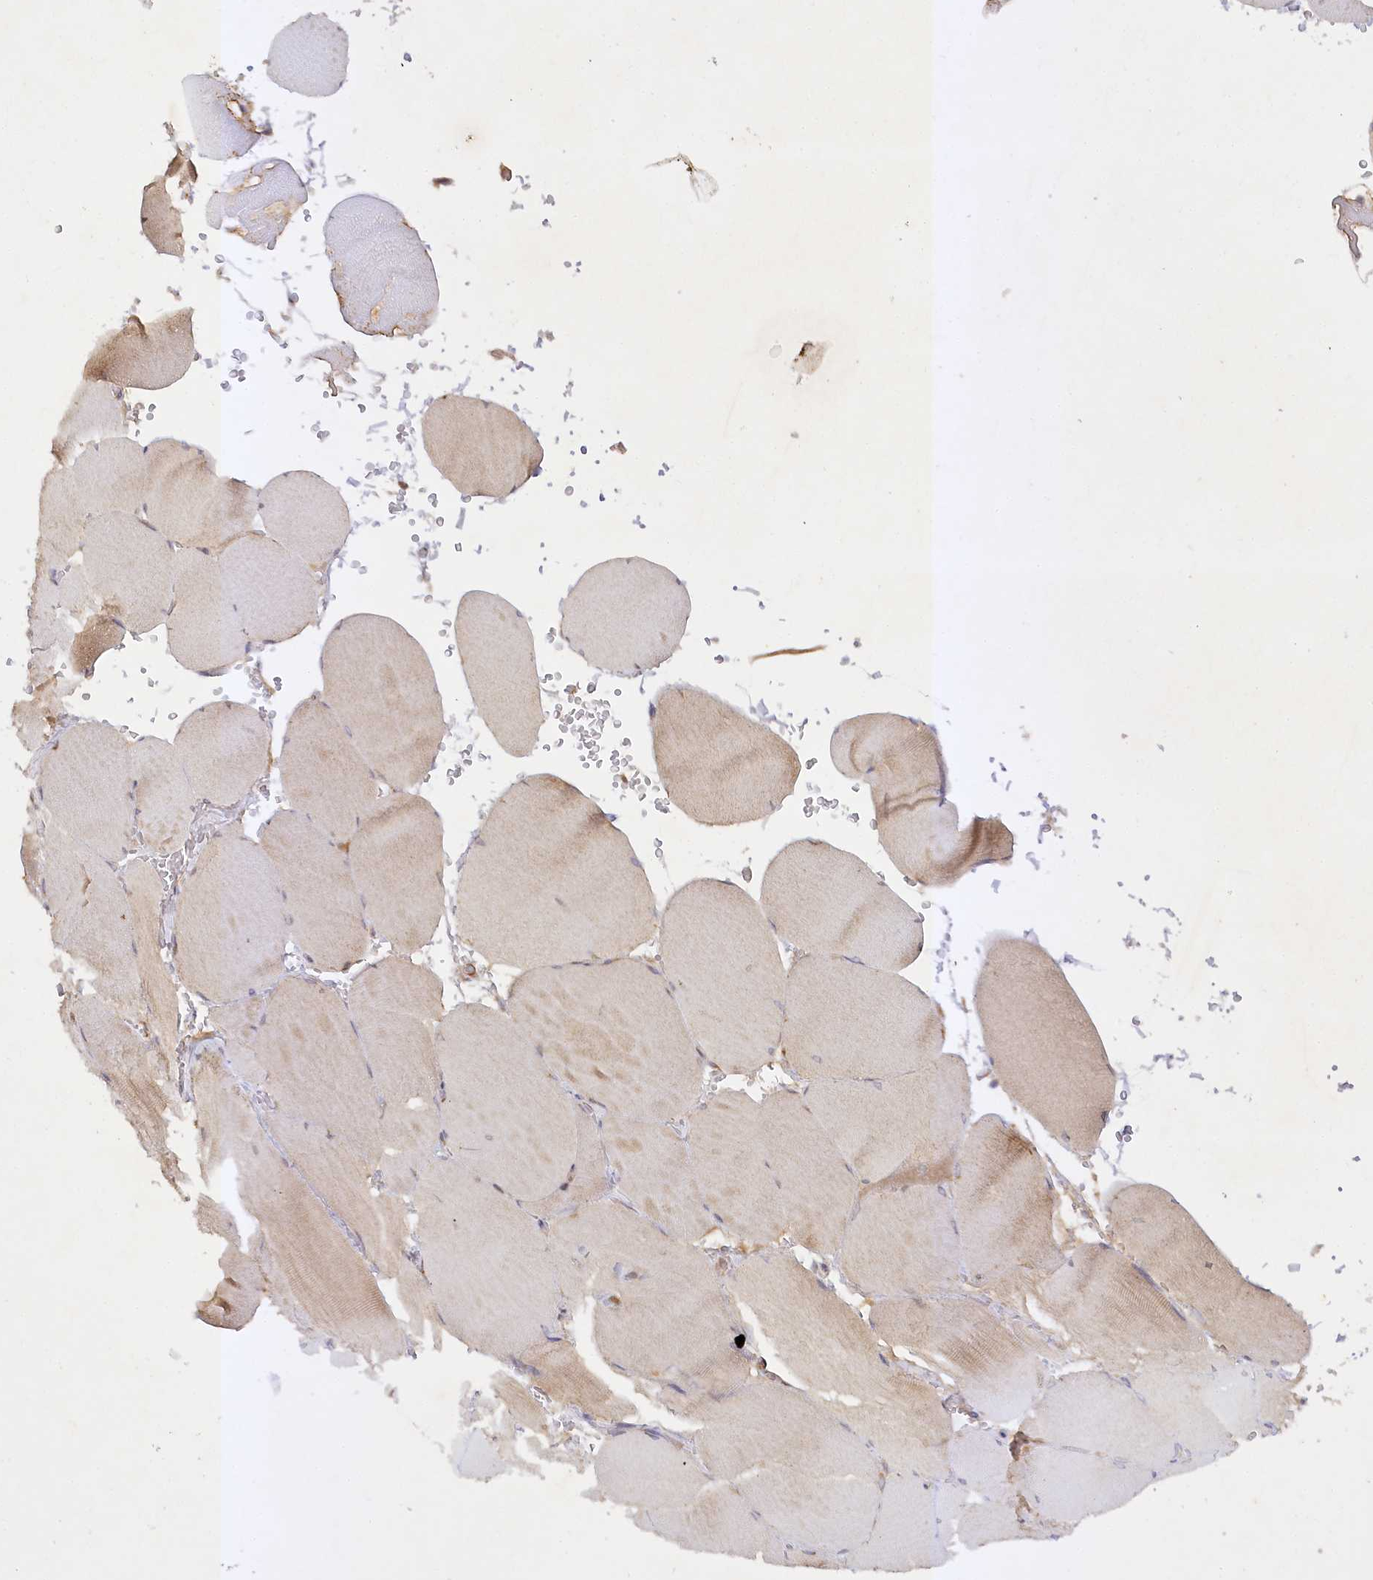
{"staining": {"intensity": "moderate", "quantity": "25%-75%", "location": "cytoplasmic/membranous"}, "tissue": "skeletal muscle", "cell_type": "Myocytes", "image_type": "normal", "snomed": [{"axis": "morphology", "description": "Normal tissue, NOS"}, {"axis": "topography", "description": "Skeletal muscle"}, {"axis": "topography", "description": "Head-Neck"}], "caption": "Normal skeletal muscle demonstrates moderate cytoplasmic/membranous expression in about 25%-75% of myocytes, visualized by immunohistochemistry. The staining was performed using DAB (3,3'-diaminobenzidine) to visualize the protein expression in brown, while the nuclei were stained in blue with hematoxylin (Magnification: 20x).", "gene": "TRAF3IP1", "patient": {"sex": "male", "age": 66}}